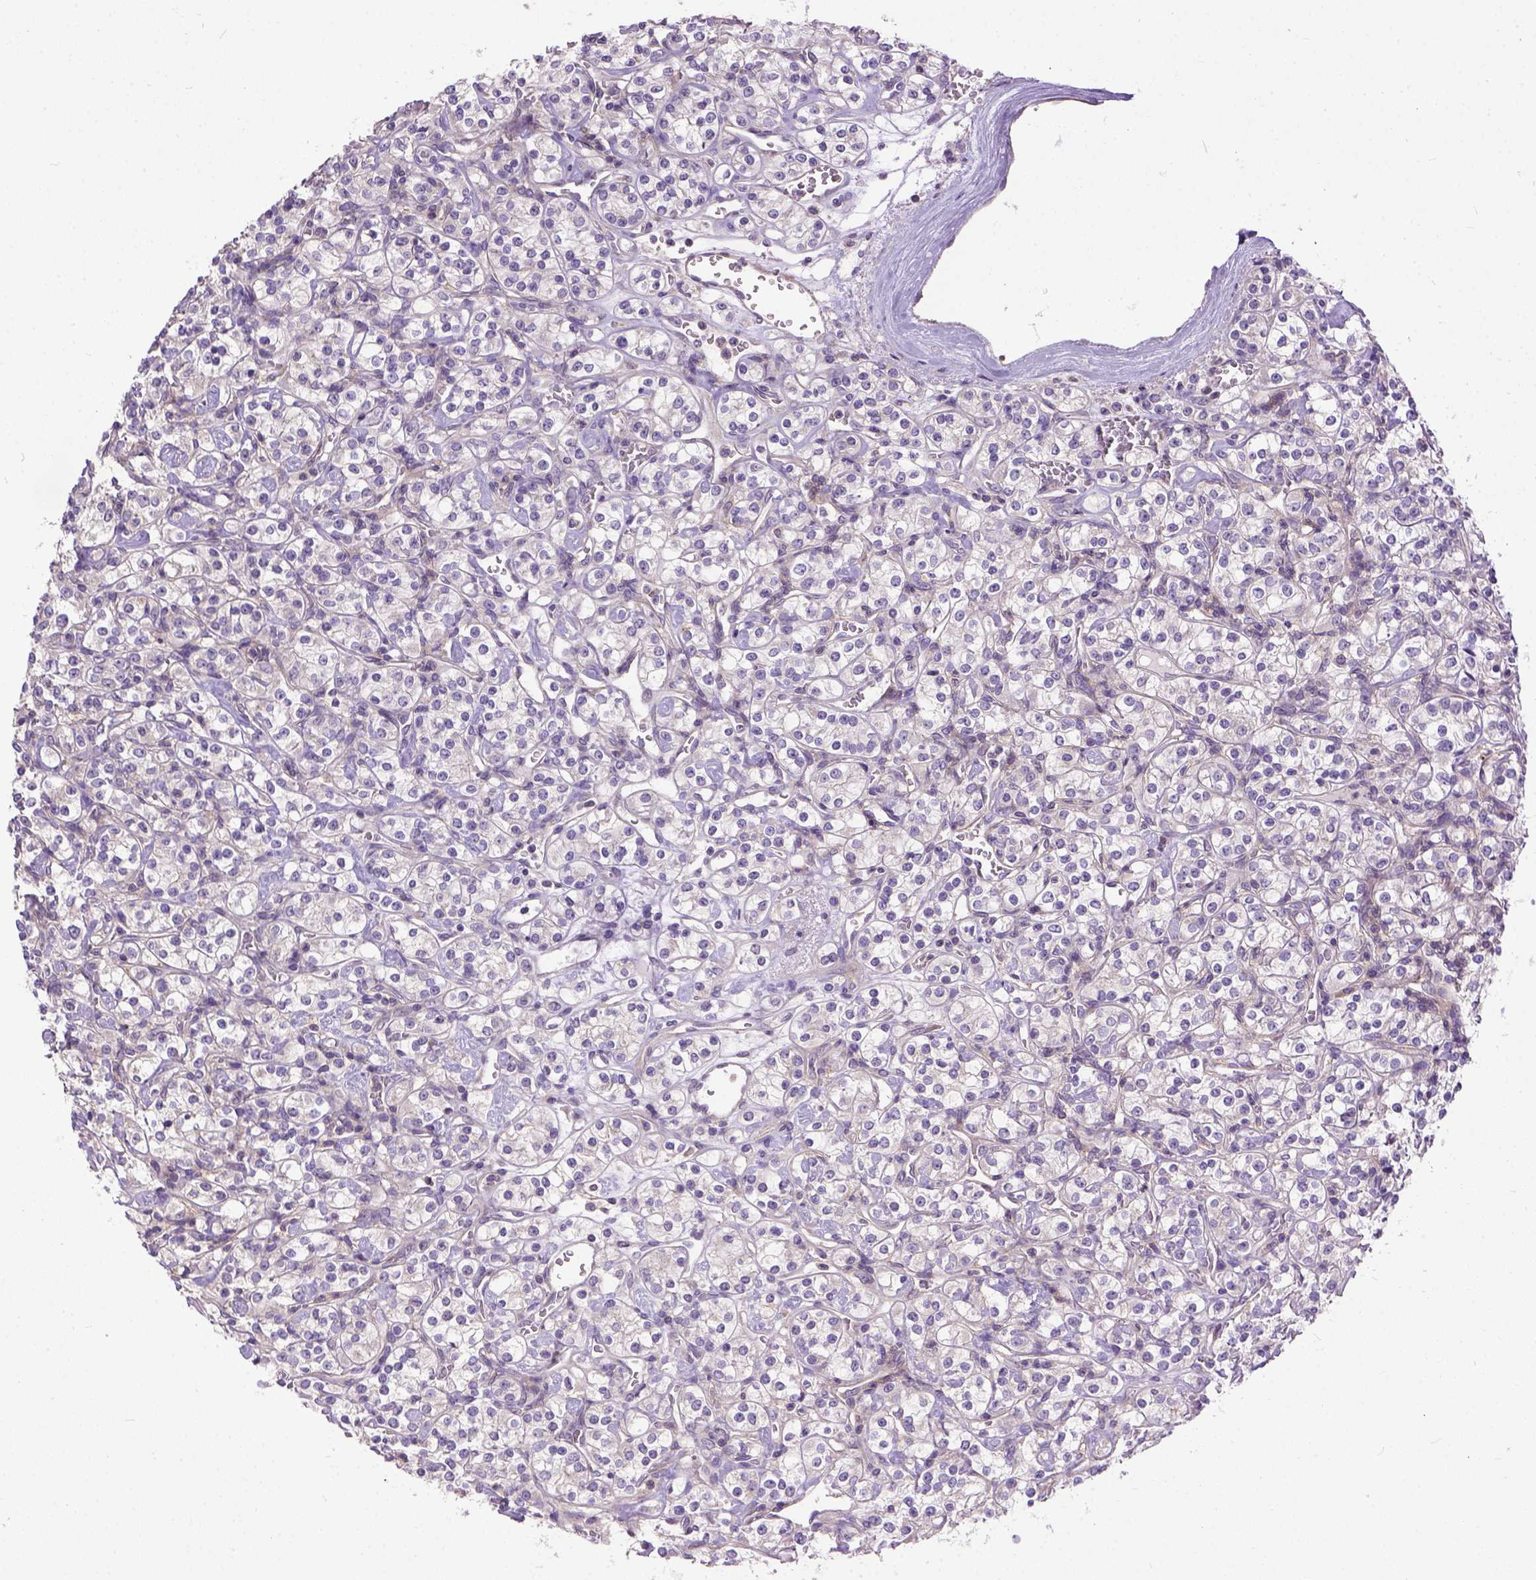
{"staining": {"intensity": "negative", "quantity": "none", "location": "none"}, "tissue": "renal cancer", "cell_type": "Tumor cells", "image_type": "cancer", "snomed": [{"axis": "morphology", "description": "Adenocarcinoma, NOS"}, {"axis": "topography", "description": "Kidney"}], "caption": "The histopathology image reveals no staining of tumor cells in adenocarcinoma (renal).", "gene": "BANF2", "patient": {"sex": "male", "age": 77}}